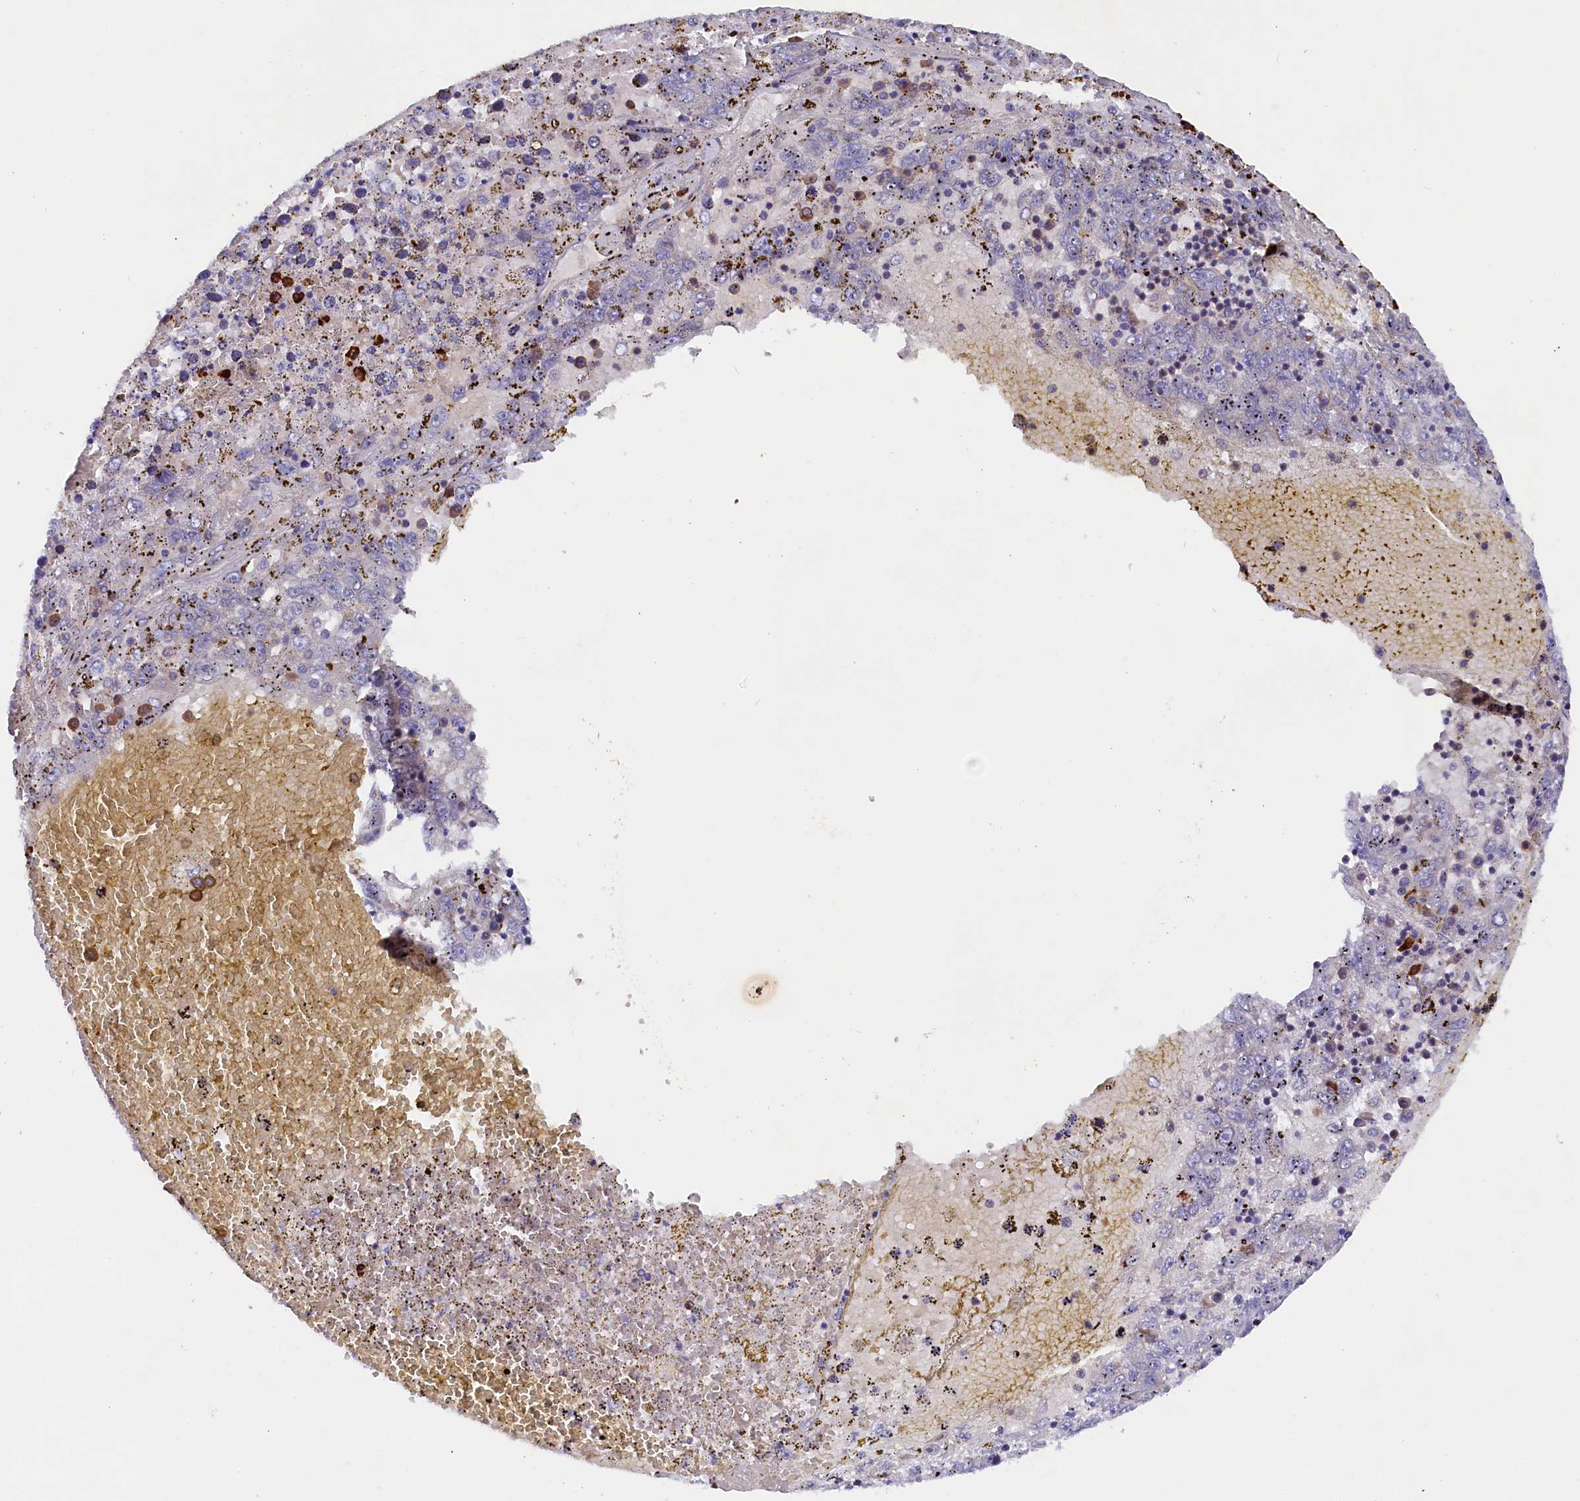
{"staining": {"intensity": "negative", "quantity": "none", "location": "none"}, "tissue": "liver cancer", "cell_type": "Tumor cells", "image_type": "cancer", "snomed": [{"axis": "morphology", "description": "Carcinoma, Hepatocellular, NOS"}, {"axis": "topography", "description": "Liver"}], "caption": "DAB (3,3'-diaminobenzidine) immunohistochemical staining of liver cancer displays no significant positivity in tumor cells.", "gene": "JPT2", "patient": {"sex": "male", "age": 49}}